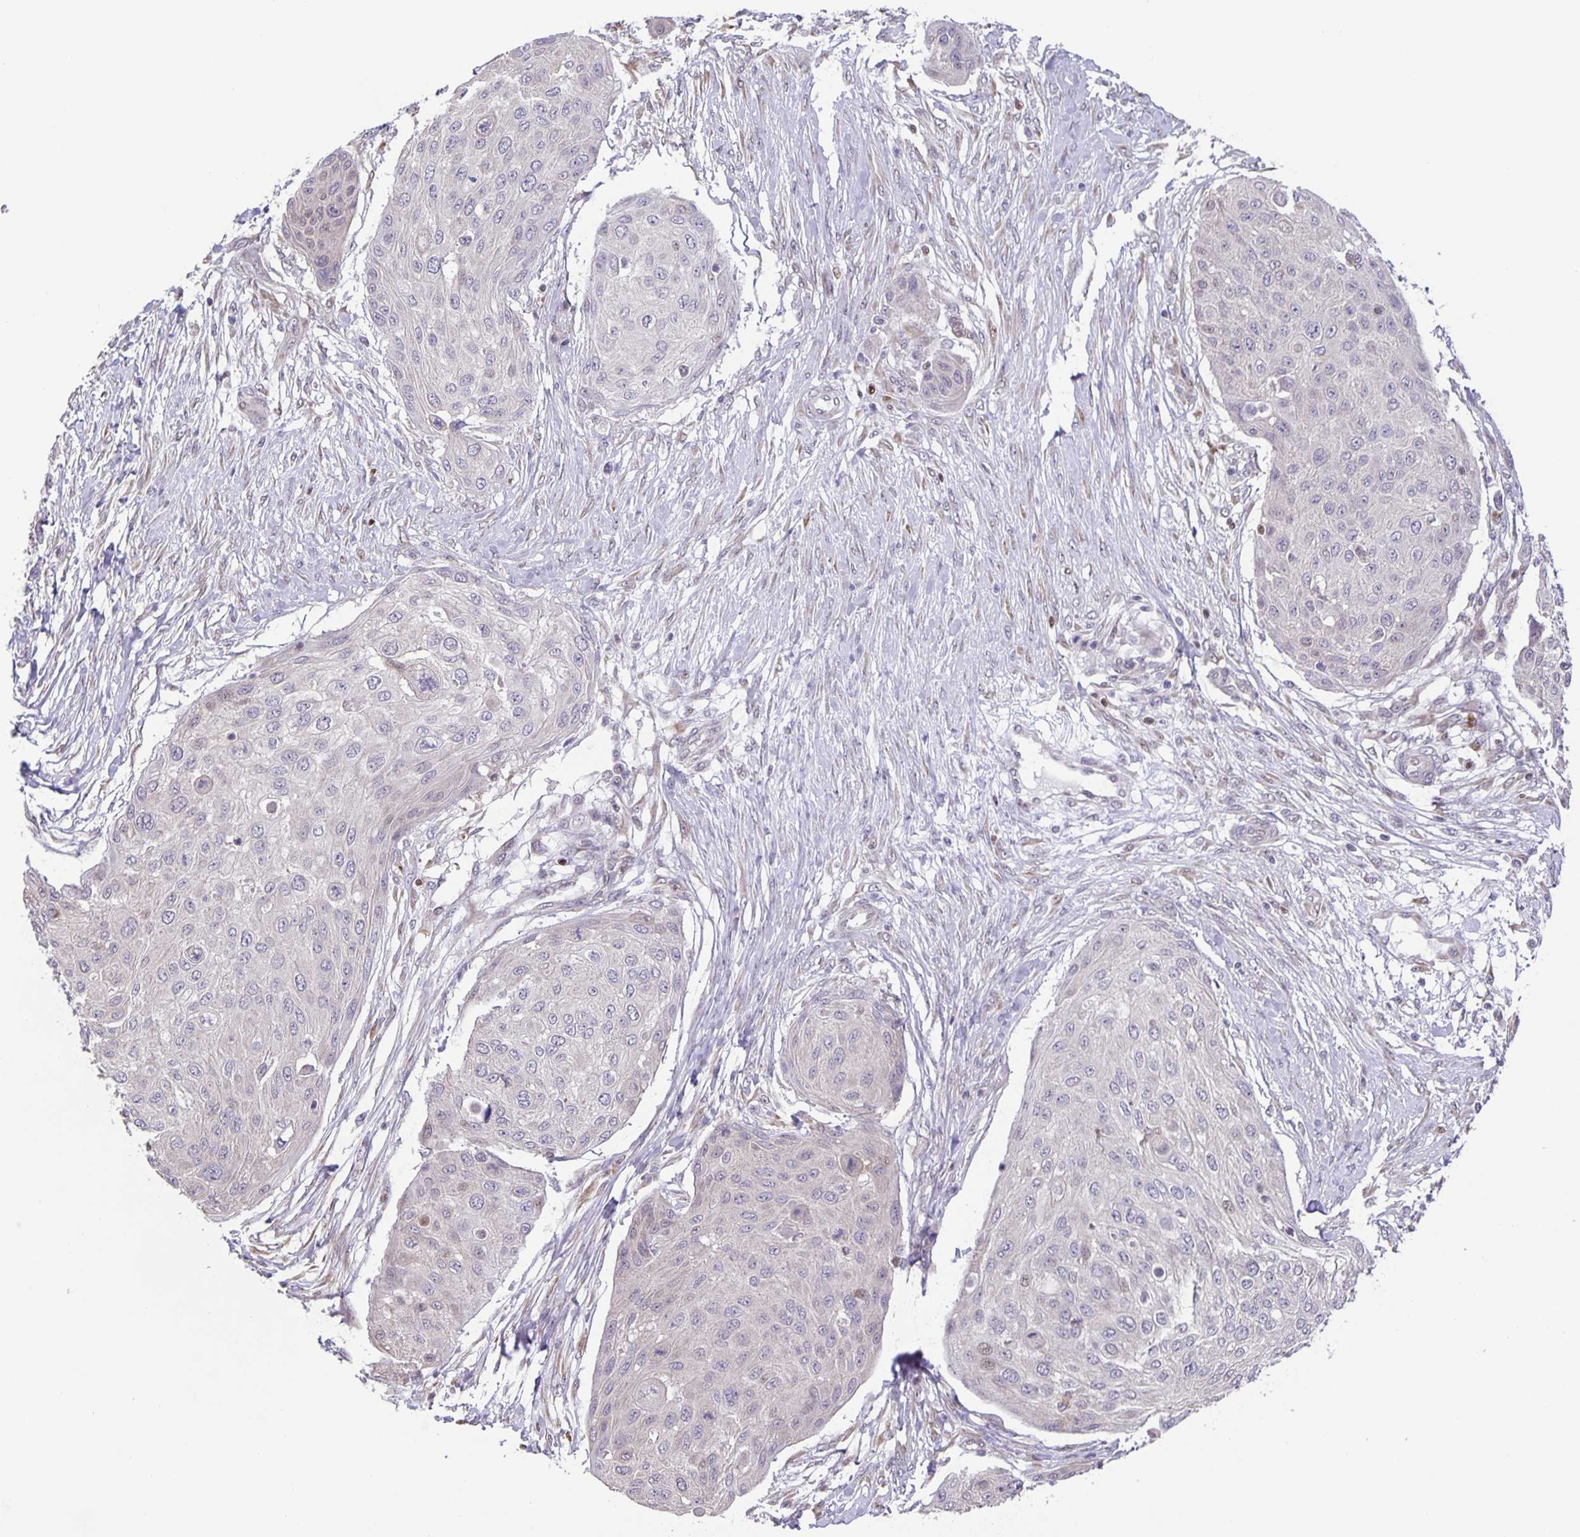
{"staining": {"intensity": "negative", "quantity": "none", "location": "none"}, "tissue": "skin cancer", "cell_type": "Tumor cells", "image_type": "cancer", "snomed": [{"axis": "morphology", "description": "Squamous cell carcinoma, NOS"}, {"axis": "topography", "description": "Skin"}], "caption": "A photomicrograph of skin squamous cell carcinoma stained for a protein displays no brown staining in tumor cells.", "gene": "MAPK12", "patient": {"sex": "female", "age": 87}}